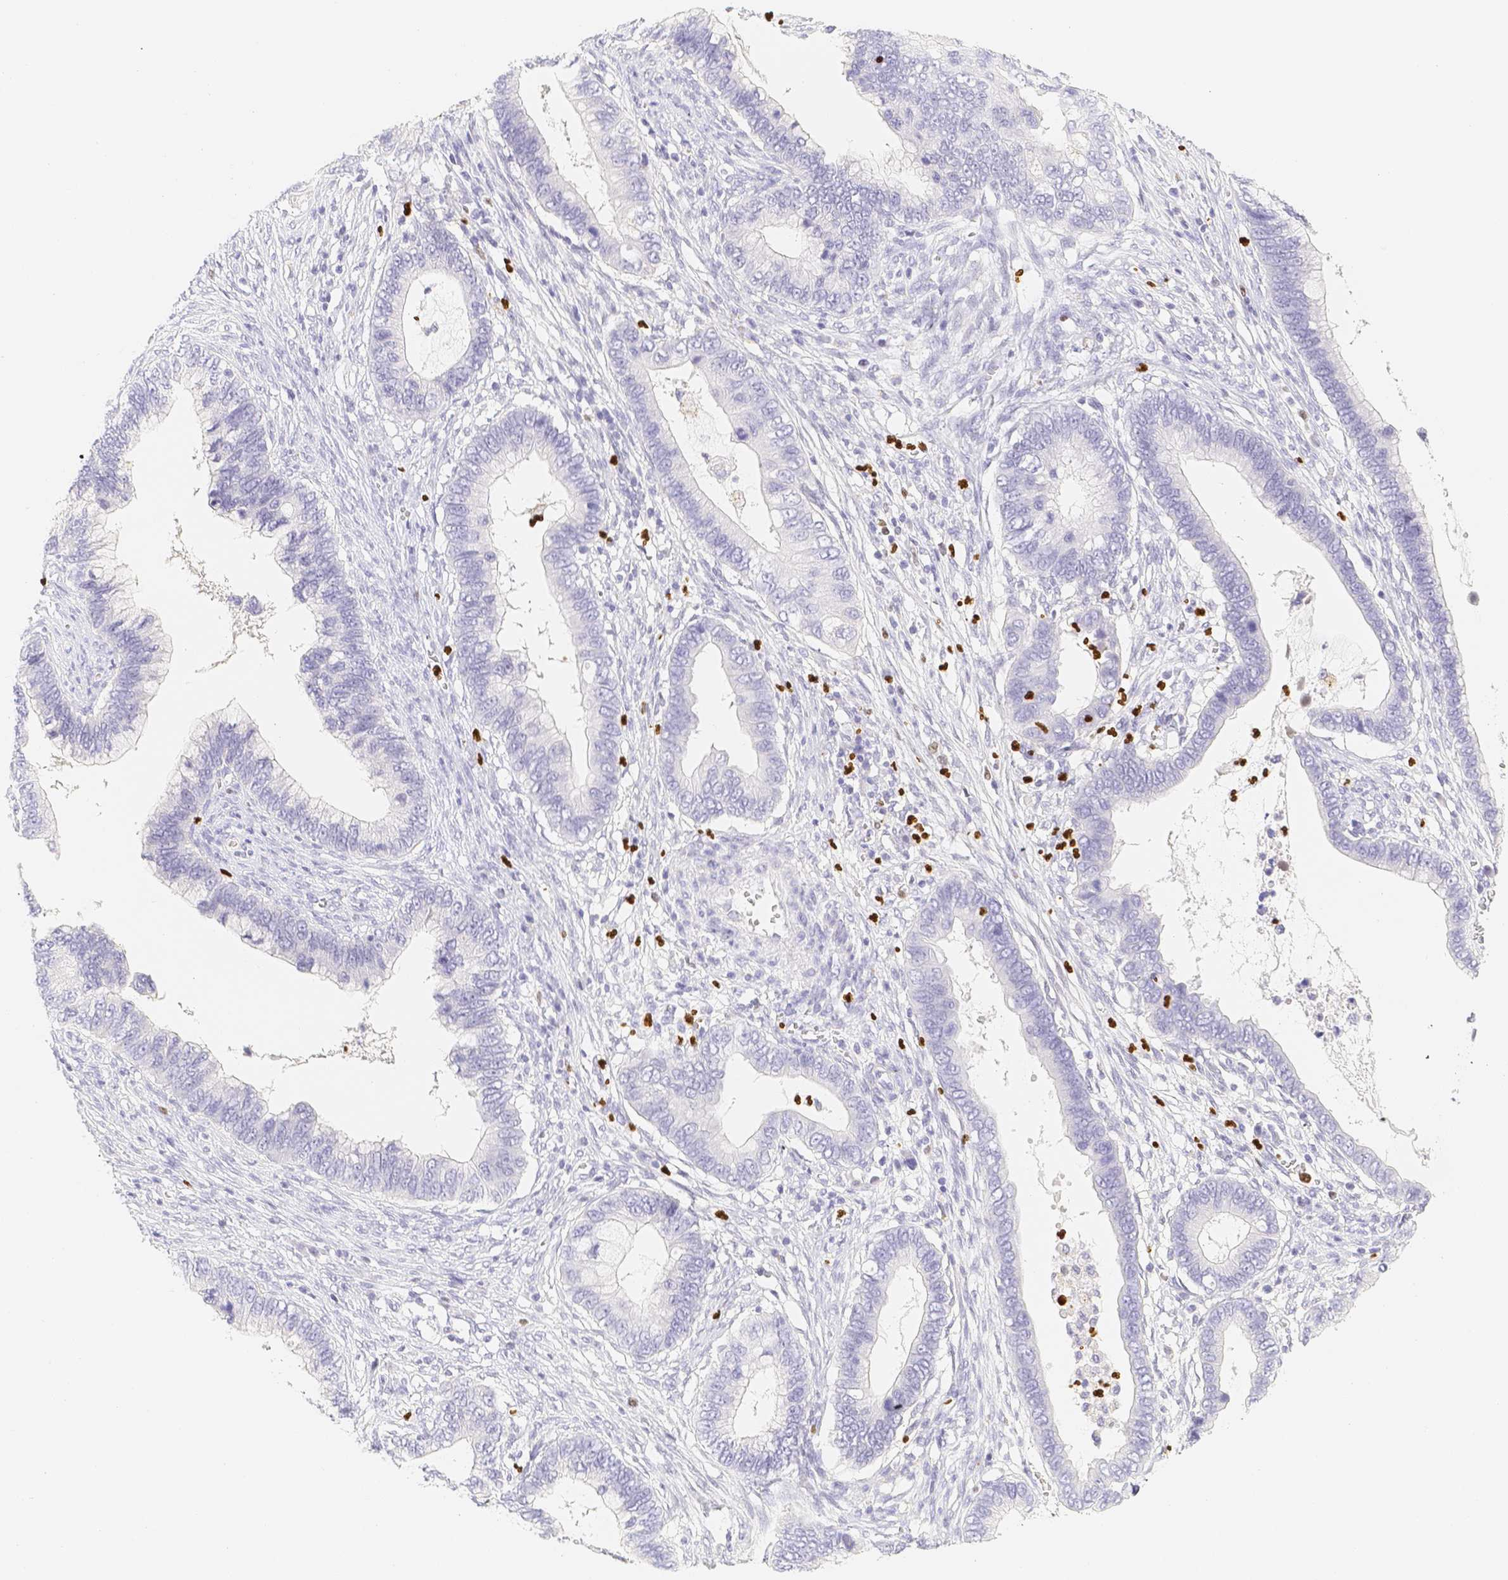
{"staining": {"intensity": "negative", "quantity": "none", "location": "none"}, "tissue": "cervical cancer", "cell_type": "Tumor cells", "image_type": "cancer", "snomed": [{"axis": "morphology", "description": "Adenocarcinoma, NOS"}, {"axis": "topography", "description": "Cervix"}], "caption": "The histopathology image shows no significant positivity in tumor cells of cervical cancer (adenocarcinoma).", "gene": "PADI4", "patient": {"sex": "female", "age": 44}}